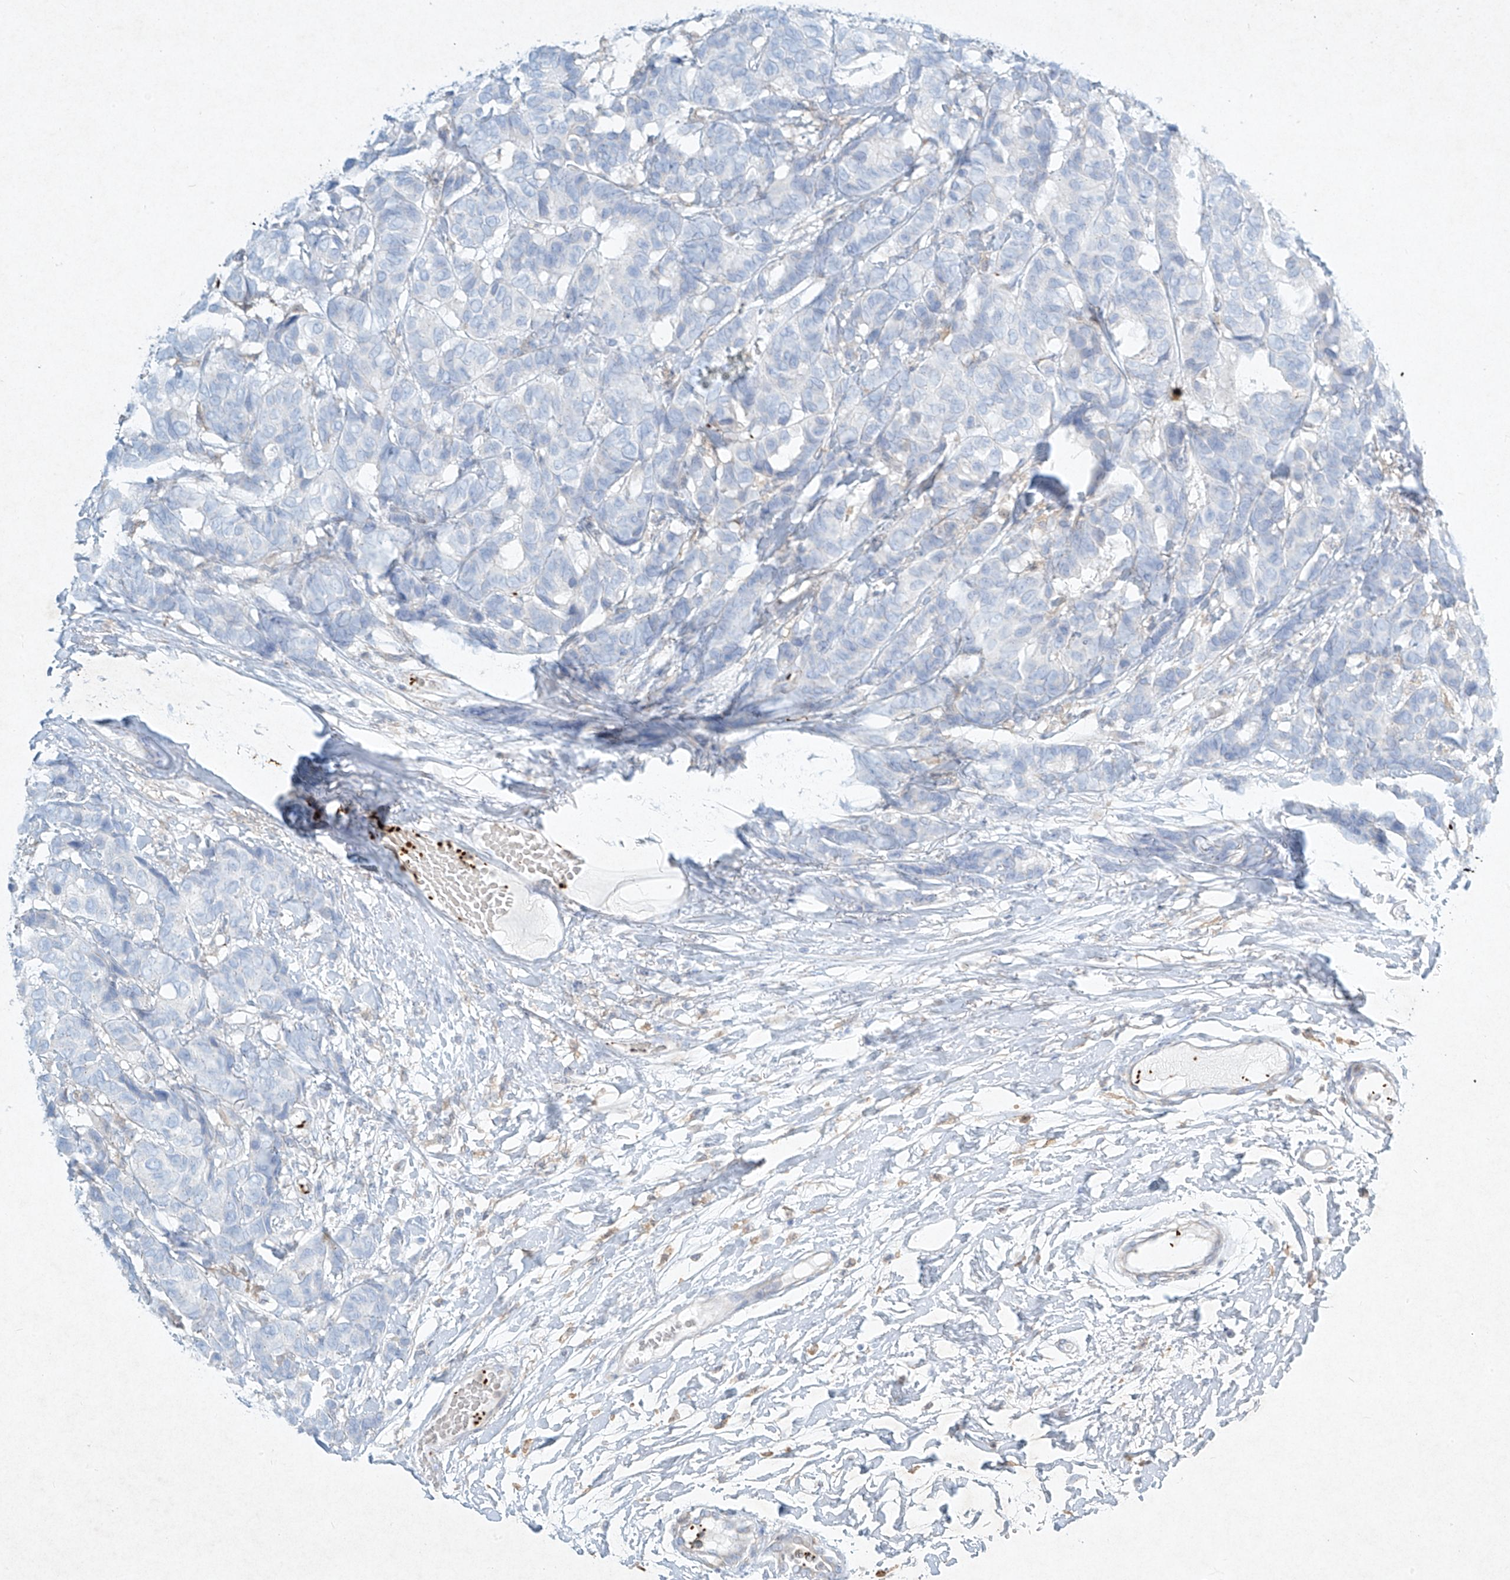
{"staining": {"intensity": "negative", "quantity": "none", "location": "none"}, "tissue": "breast cancer", "cell_type": "Tumor cells", "image_type": "cancer", "snomed": [{"axis": "morphology", "description": "Duct carcinoma"}, {"axis": "topography", "description": "Breast"}], "caption": "DAB immunohistochemical staining of human intraductal carcinoma (breast) shows no significant staining in tumor cells.", "gene": "PLEK", "patient": {"sex": "female", "age": 87}}